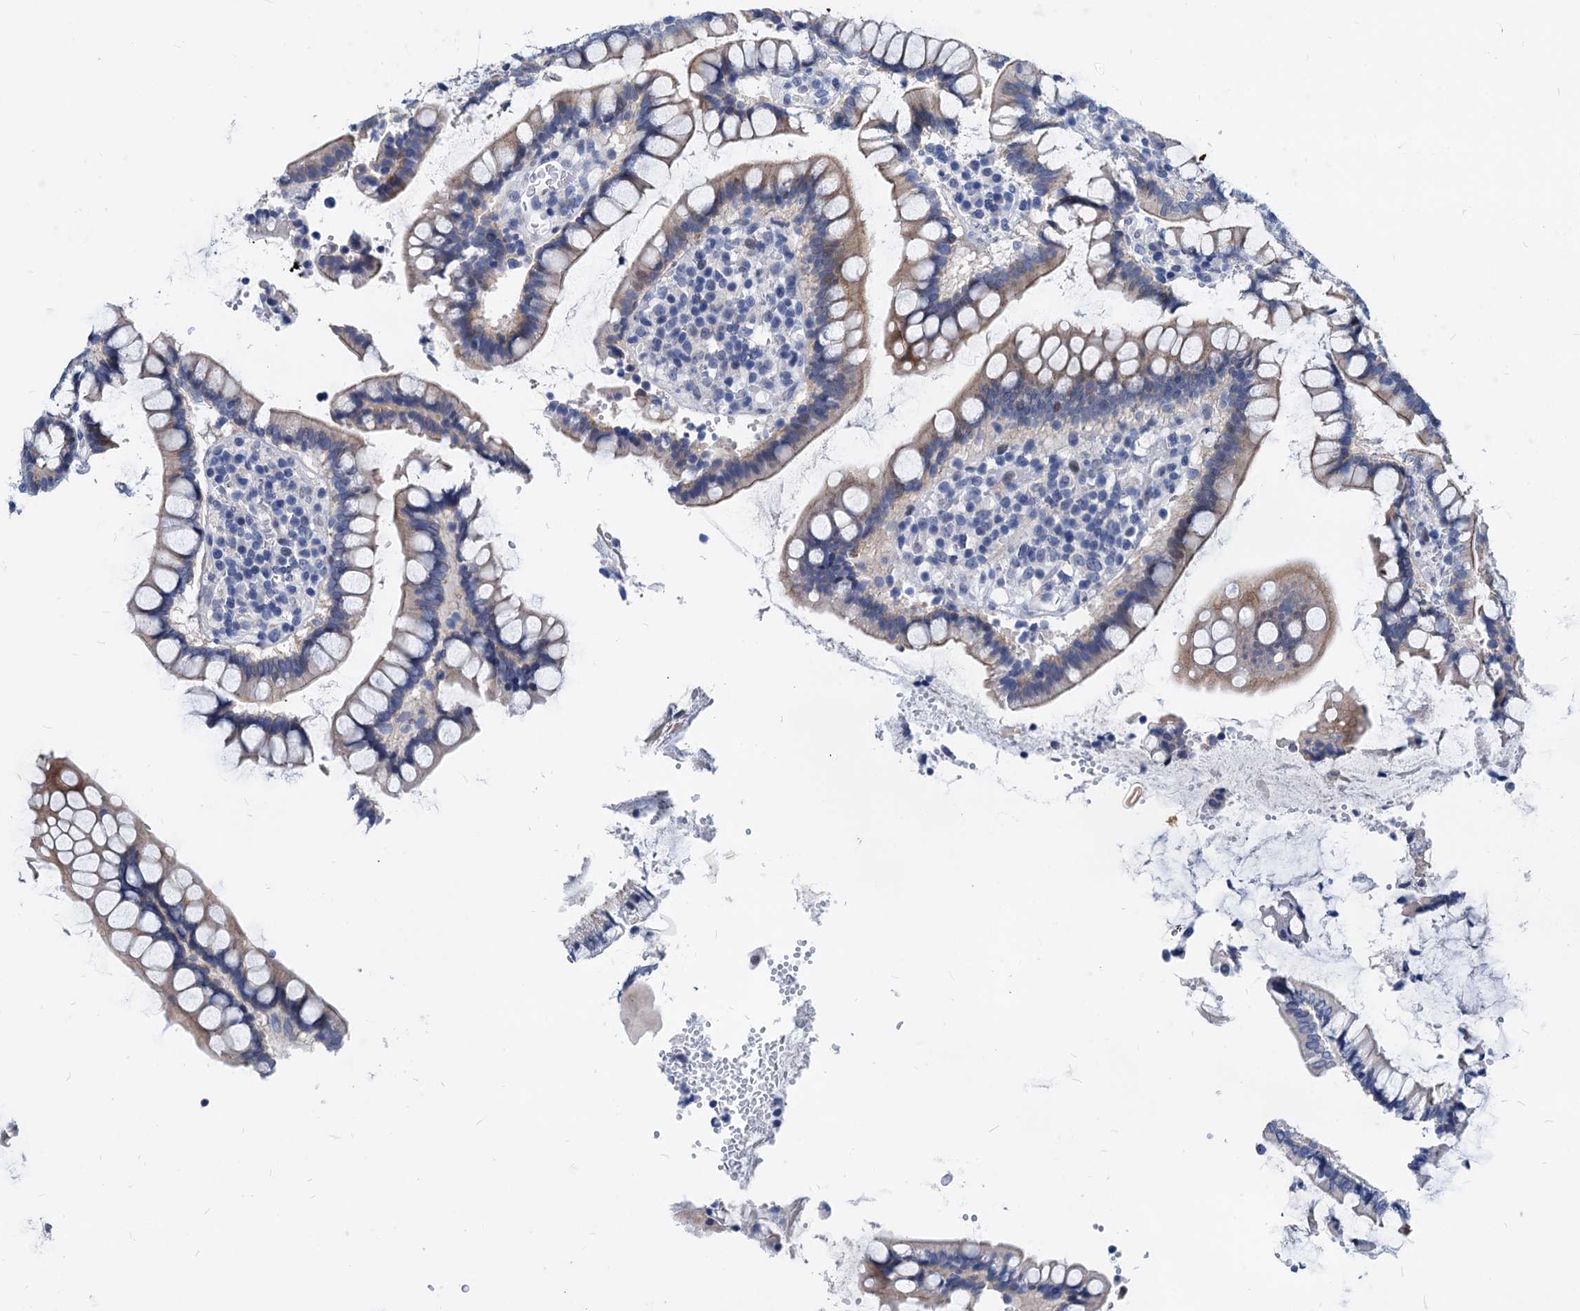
{"staining": {"intensity": "negative", "quantity": "none", "location": "none"}, "tissue": "colon", "cell_type": "Endothelial cells", "image_type": "normal", "snomed": [{"axis": "morphology", "description": "Normal tissue, NOS"}, {"axis": "topography", "description": "Colon"}], "caption": "A high-resolution micrograph shows immunohistochemistry staining of normal colon, which shows no significant staining in endothelial cells.", "gene": "HSF2", "patient": {"sex": "female", "age": 79}}